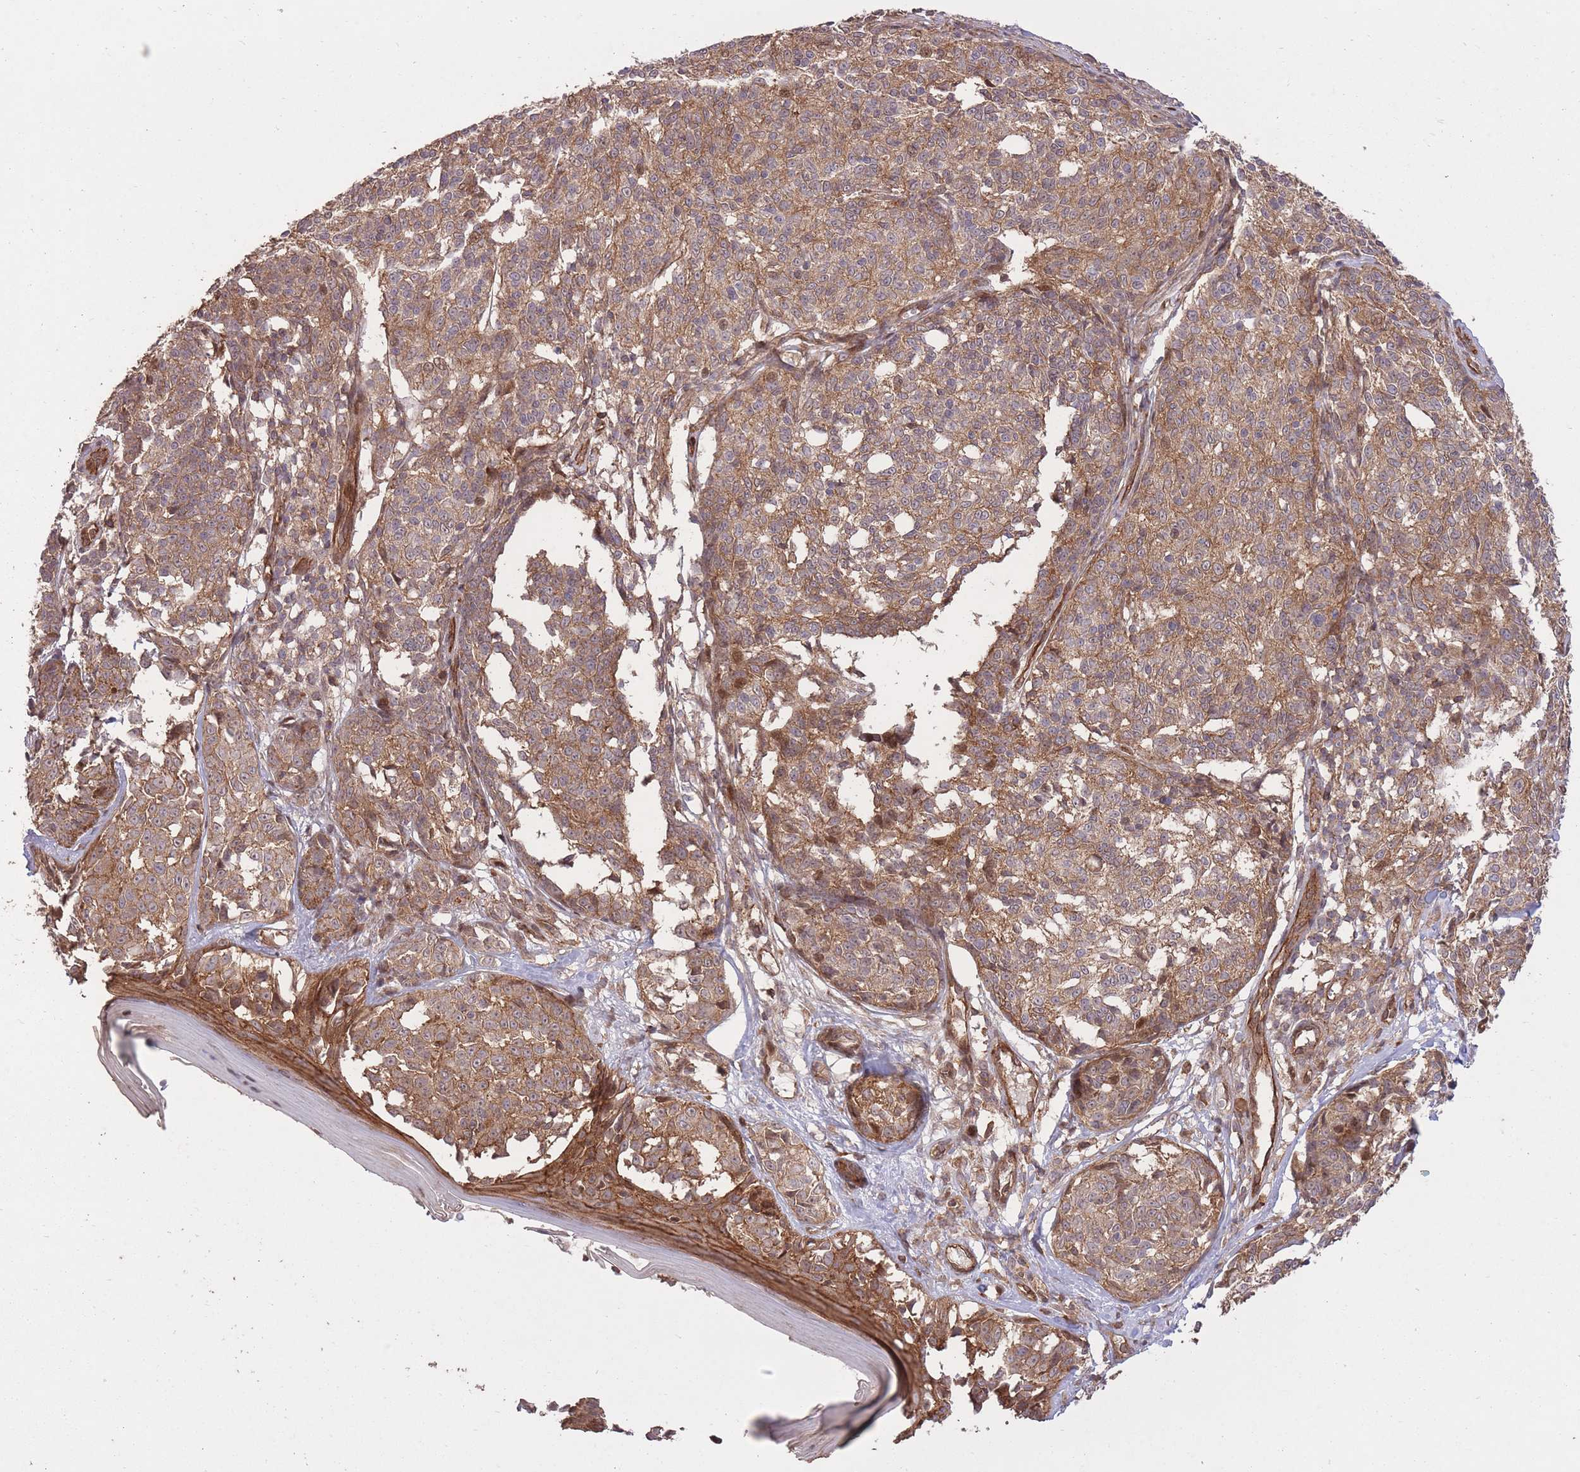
{"staining": {"intensity": "moderate", "quantity": ">75%", "location": "cytoplasmic/membranous"}, "tissue": "melanoma", "cell_type": "Tumor cells", "image_type": "cancer", "snomed": [{"axis": "morphology", "description": "Malignant melanoma, NOS"}, {"axis": "topography", "description": "Skin of upper extremity"}], "caption": "A high-resolution image shows immunohistochemistry (IHC) staining of malignant melanoma, which reveals moderate cytoplasmic/membranous positivity in about >75% of tumor cells. The staining is performed using DAB (3,3'-diaminobenzidine) brown chromogen to label protein expression. The nuclei are counter-stained blue using hematoxylin.", "gene": "PLD1", "patient": {"sex": "male", "age": 40}}